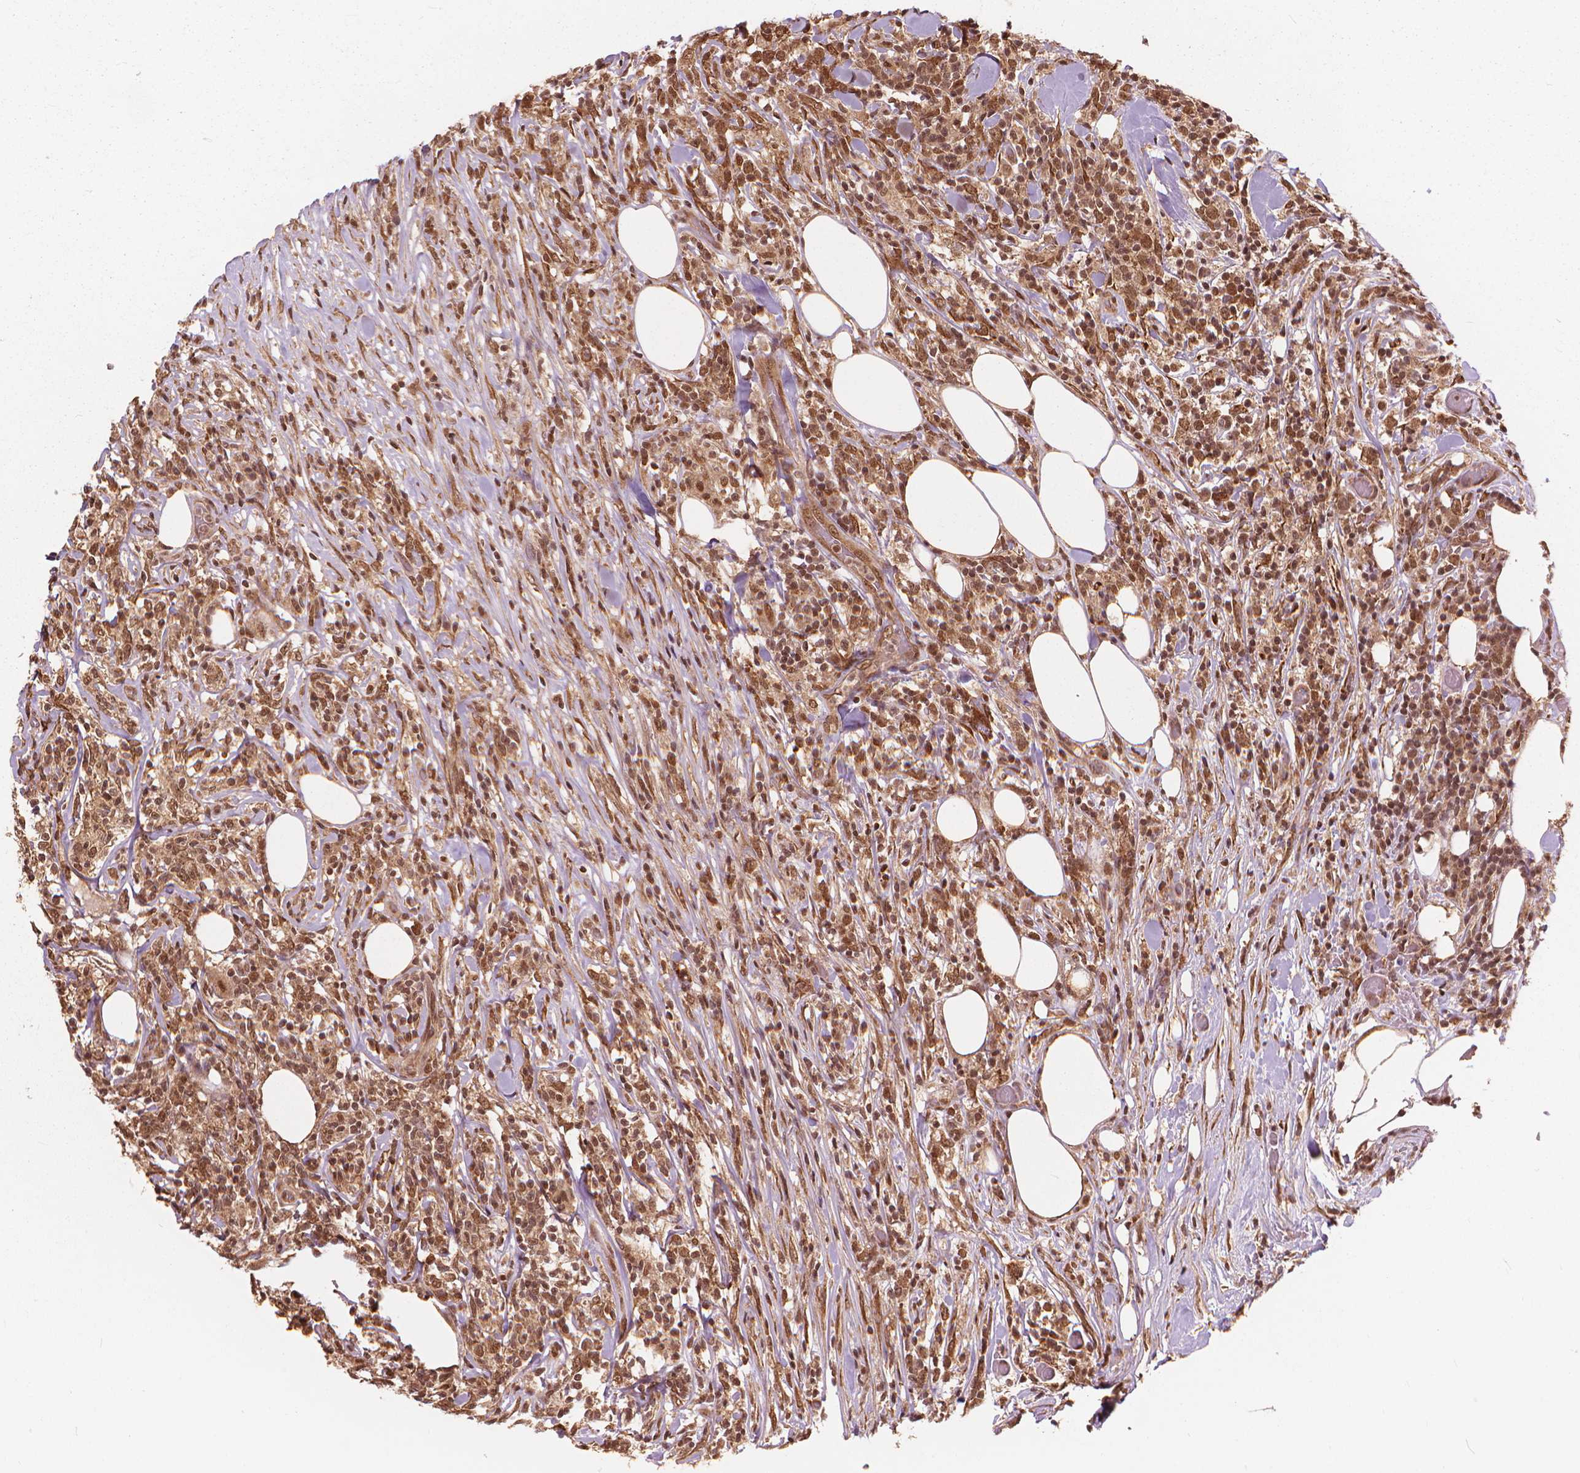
{"staining": {"intensity": "moderate", "quantity": ">75%", "location": "cytoplasmic/membranous,nuclear"}, "tissue": "lymphoma", "cell_type": "Tumor cells", "image_type": "cancer", "snomed": [{"axis": "morphology", "description": "Malignant lymphoma, non-Hodgkin's type, High grade"}, {"axis": "topography", "description": "Lymph node"}], "caption": "Tumor cells exhibit medium levels of moderate cytoplasmic/membranous and nuclear expression in approximately >75% of cells in lymphoma.", "gene": "SSU72", "patient": {"sex": "female", "age": 84}}